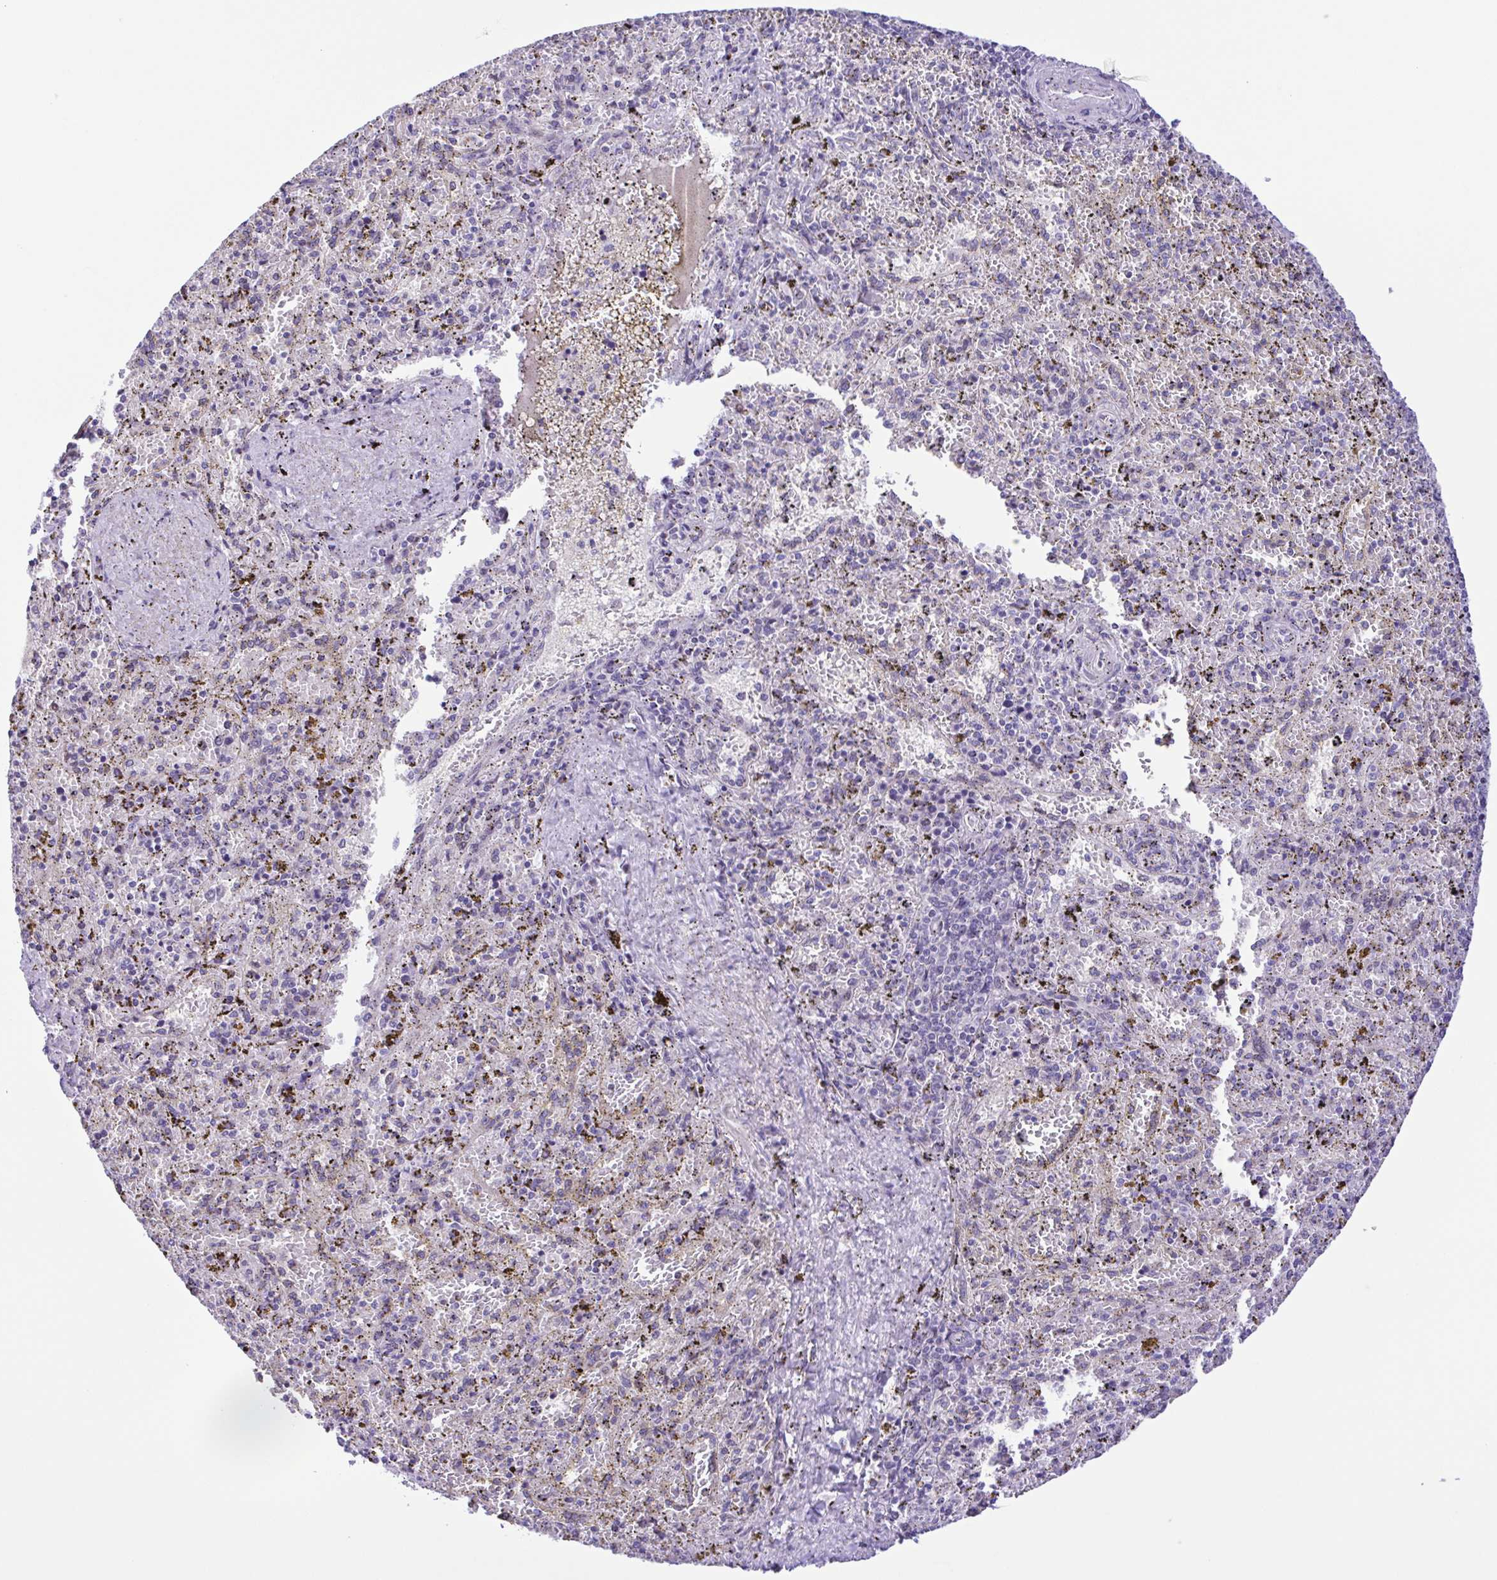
{"staining": {"intensity": "negative", "quantity": "none", "location": "none"}, "tissue": "spleen", "cell_type": "Cells in red pulp", "image_type": "normal", "snomed": [{"axis": "morphology", "description": "Normal tissue, NOS"}, {"axis": "topography", "description": "Spleen"}], "caption": "High power microscopy micrograph of an immunohistochemistry micrograph of normal spleen, revealing no significant expression in cells in red pulp. (DAB (3,3'-diaminobenzidine) IHC, high magnification).", "gene": "ENSG00000286022", "patient": {"sex": "female", "age": 50}}